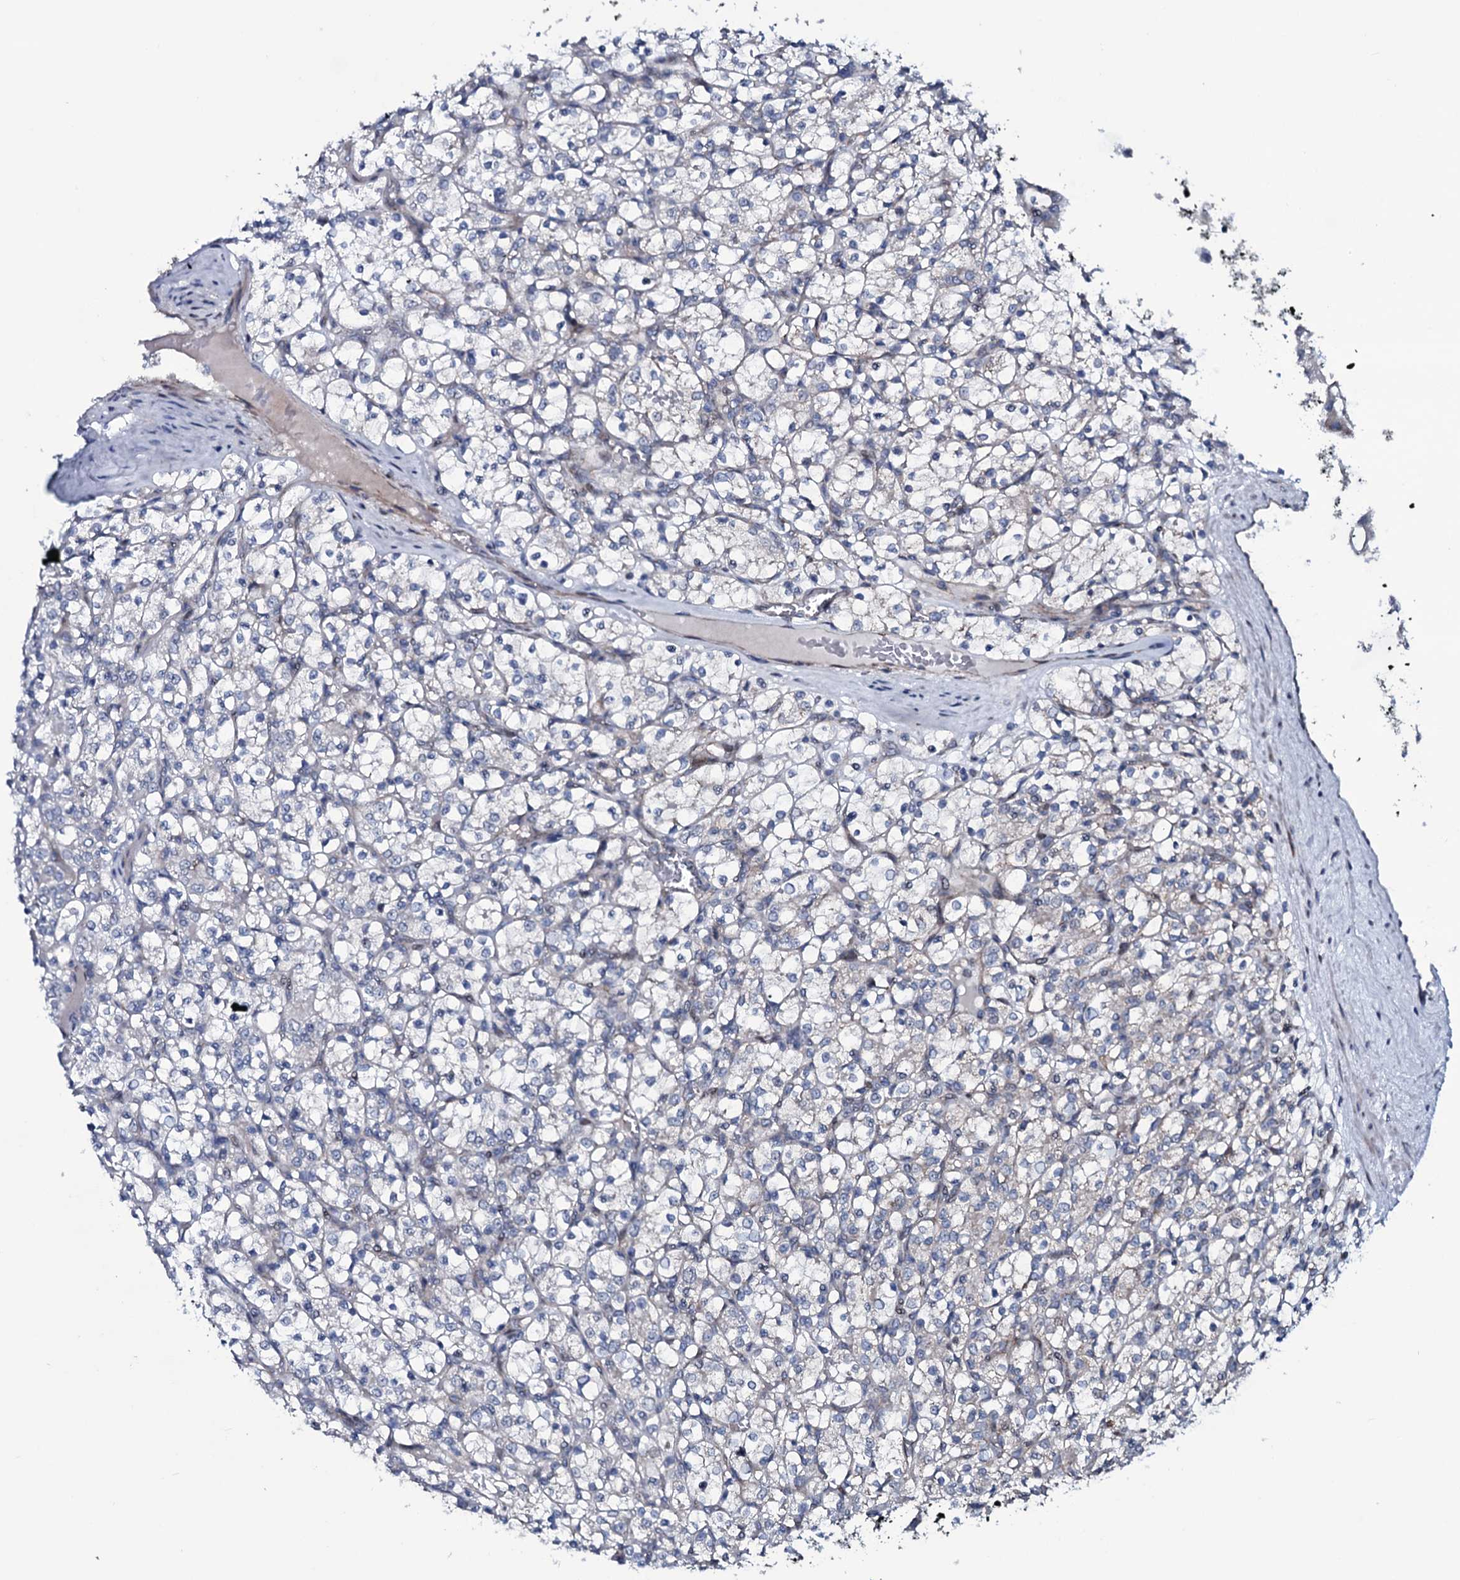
{"staining": {"intensity": "negative", "quantity": "none", "location": "none"}, "tissue": "renal cancer", "cell_type": "Tumor cells", "image_type": "cancer", "snomed": [{"axis": "morphology", "description": "Adenocarcinoma, NOS"}, {"axis": "topography", "description": "Kidney"}], "caption": "Micrograph shows no significant protein expression in tumor cells of renal adenocarcinoma.", "gene": "WIPF3", "patient": {"sex": "female", "age": 69}}